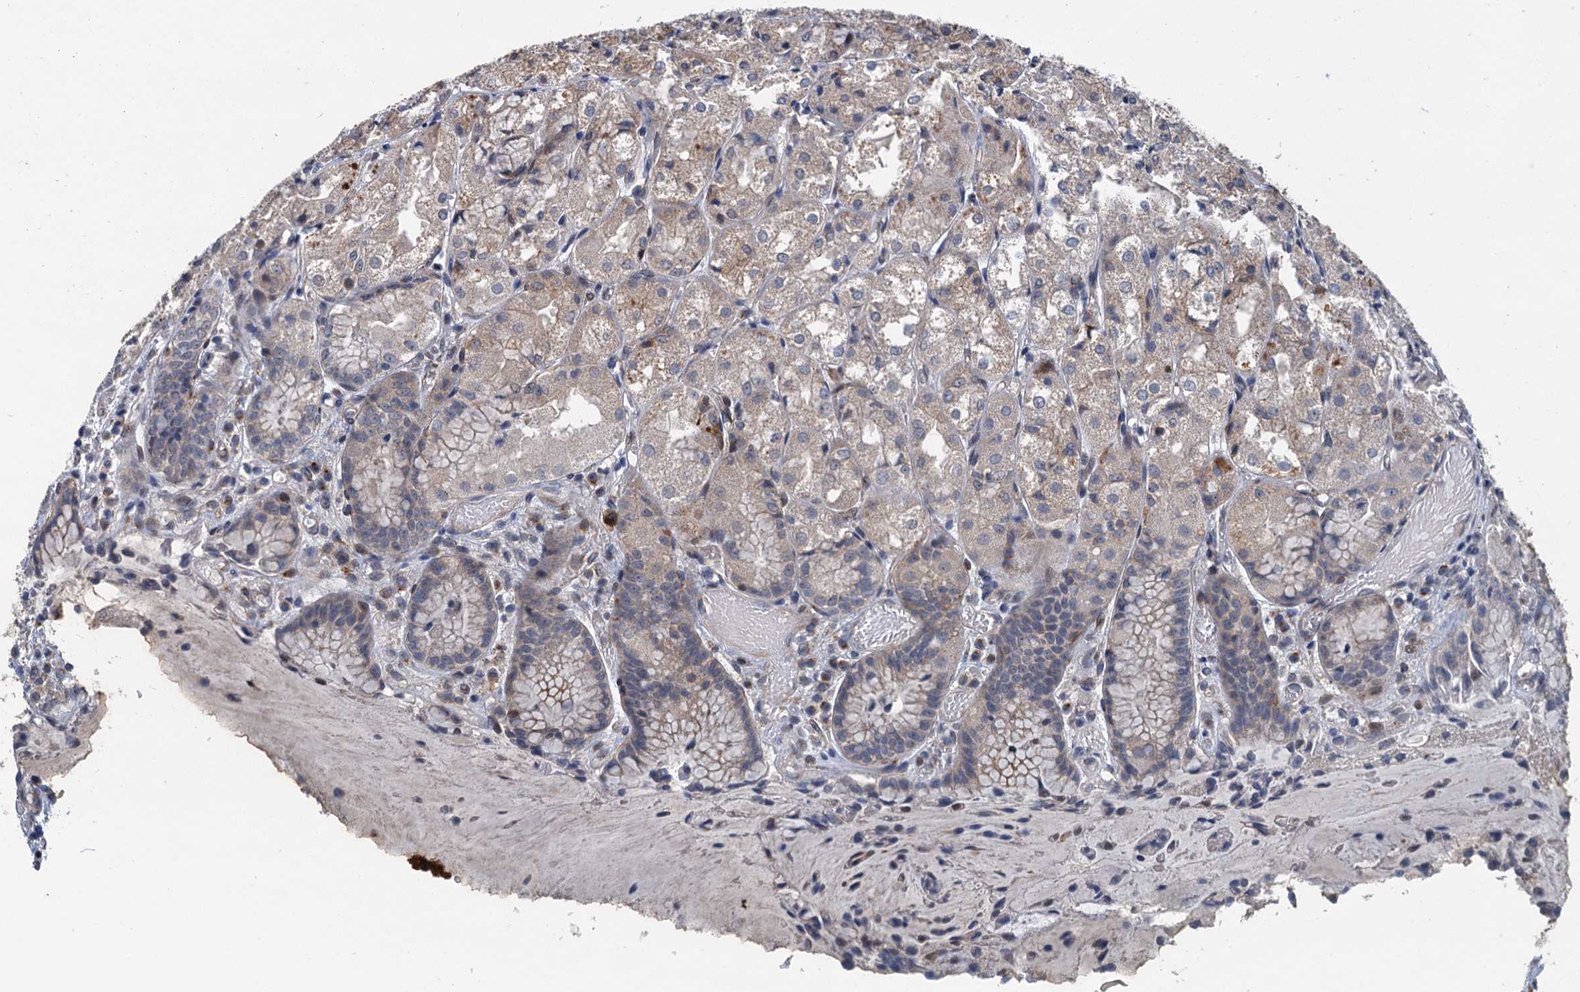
{"staining": {"intensity": "moderate", "quantity": "<25%", "location": "cytoplasmic/membranous"}, "tissue": "stomach", "cell_type": "Glandular cells", "image_type": "normal", "snomed": [{"axis": "morphology", "description": "Normal tissue, NOS"}, {"axis": "topography", "description": "Stomach, upper"}], "caption": "This micrograph demonstrates IHC staining of normal human stomach, with low moderate cytoplasmic/membranous positivity in about <25% of glandular cells.", "gene": "NBEA", "patient": {"sex": "male", "age": 72}}